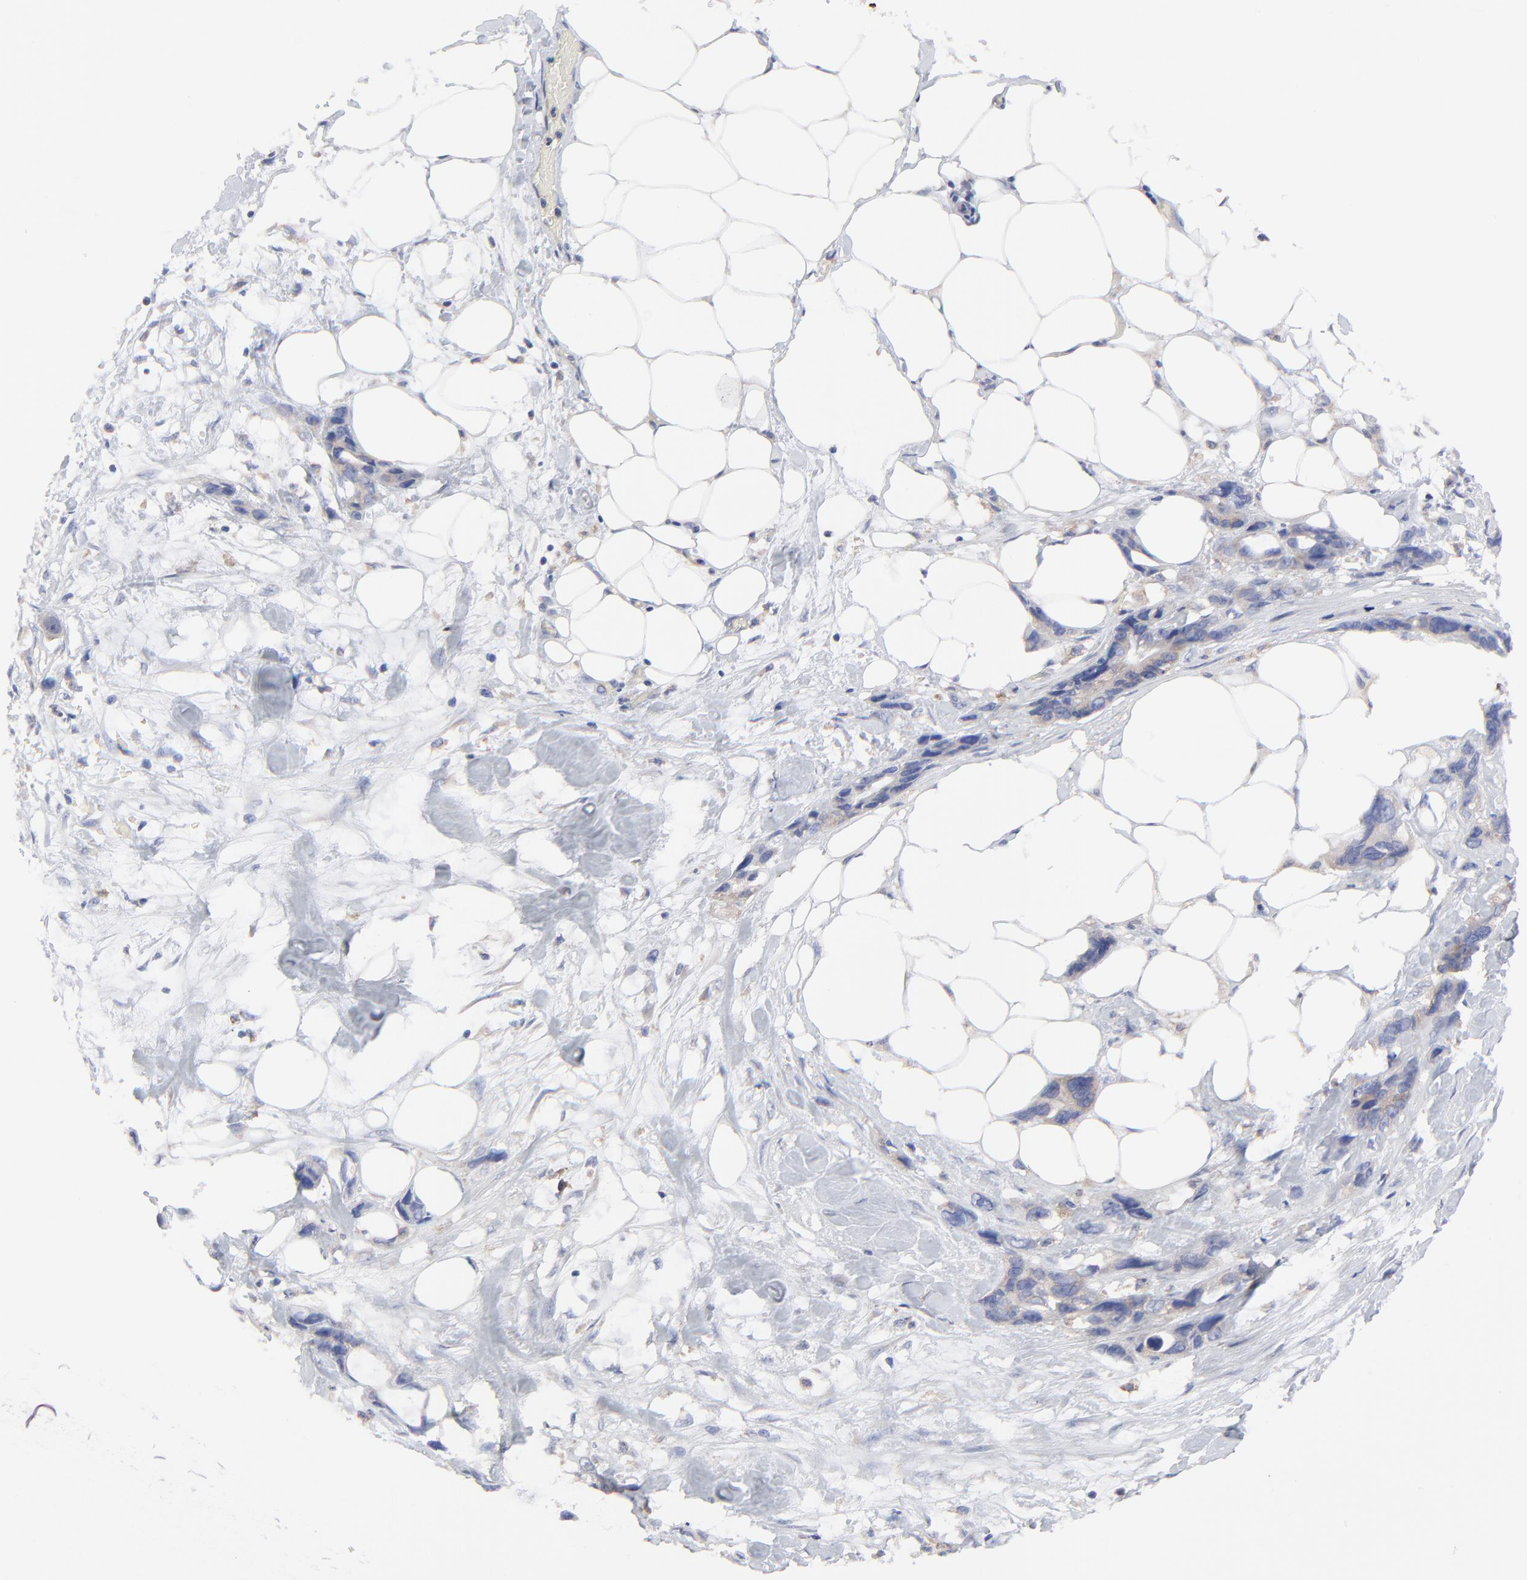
{"staining": {"intensity": "weak", "quantity": "<25%", "location": "cytoplasmic/membranous"}, "tissue": "stomach cancer", "cell_type": "Tumor cells", "image_type": "cancer", "snomed": [{"axis": "morphology", "description": "Adenocarcinoma, NOS"}, {"axis": "topography", "description": "Stomach, upper"}], "caption": "There is no significant positivity in tumor cells of stomach cancer (adenocarcinoma).", "gene": "PPFIBP2", "patient": {"sex": "male", "age": 47}}